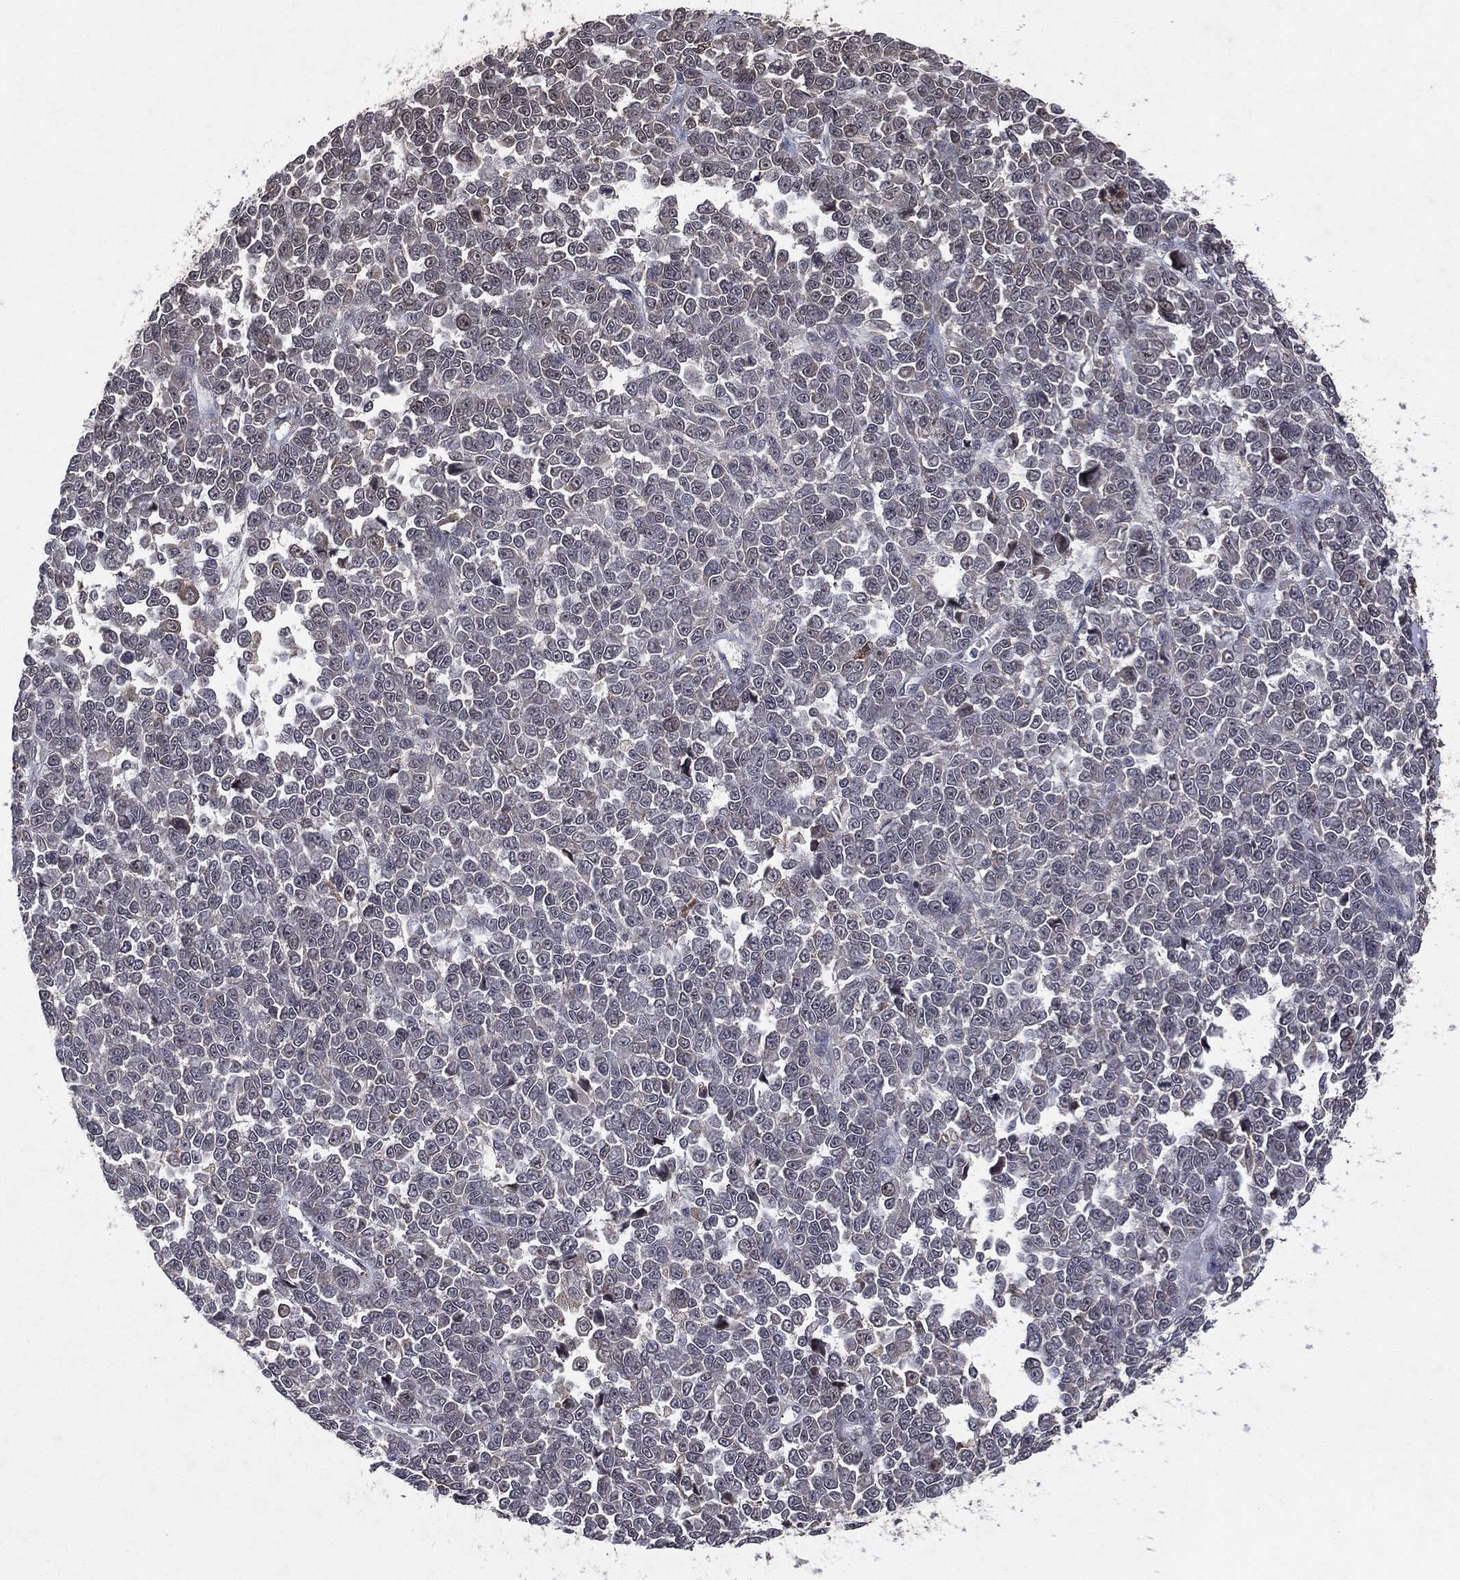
{"staining": {"intensity": "negative", "quantity": "none", "location": "none"}, "tissue": "melanoma", "cell_type": "Tumor cells", "image_type": "cancer", "snomed": [{"axis": "morphology", "description": "Malignant melanoma, NOS"}, {"axis": "topography", "description": "Skin"}], "caption": "There is no significant expression in tumor cells of malignant melanoma.", "gene": "ATG4B", "patient": {"sex": "female", "age": 95}}